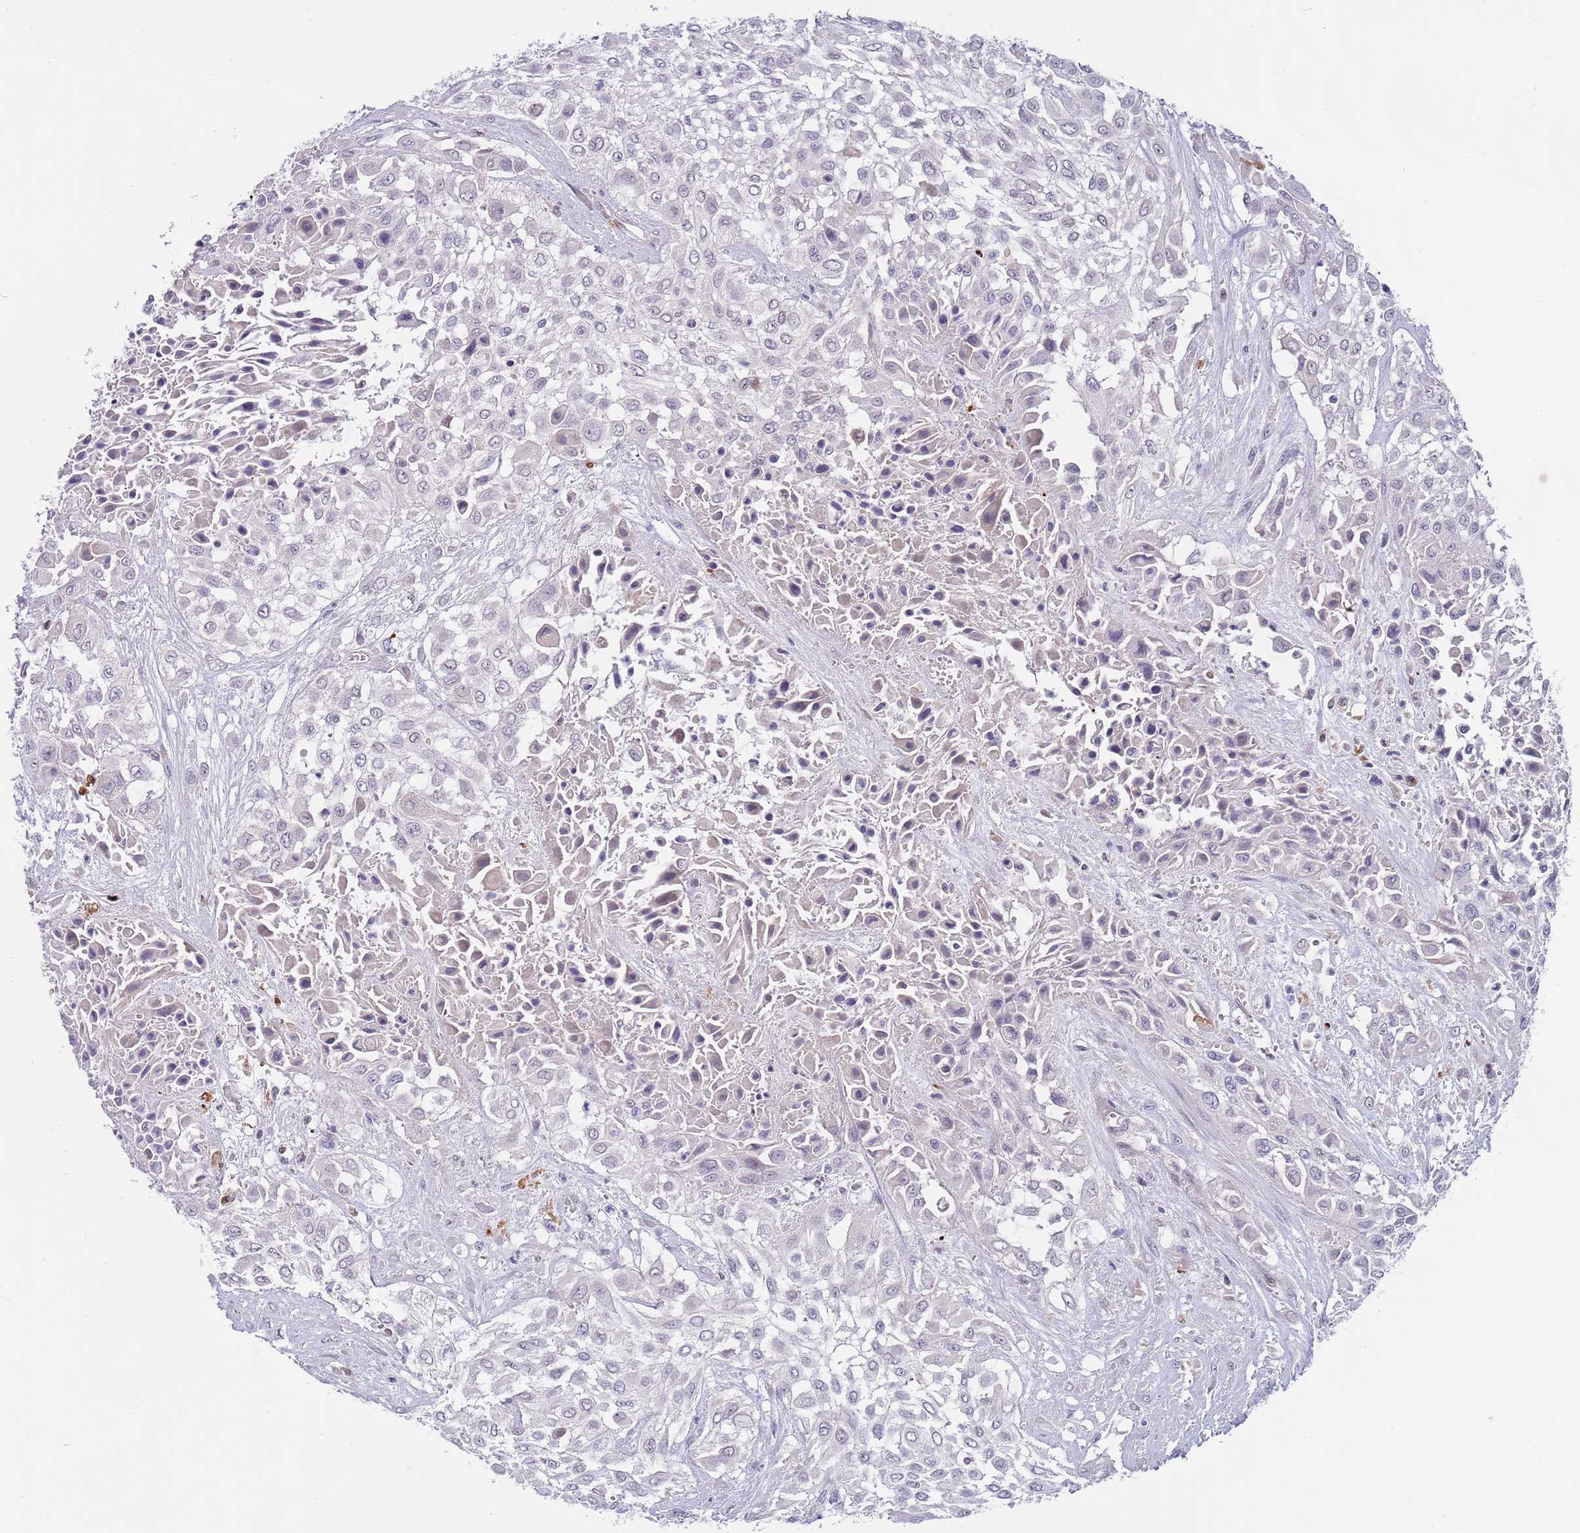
{"staining": {"intensity": "negative", "quantity": "none", "location": "none"}, "tissue": "urothelial cancer", "cell_type": "Tumor cells", "image_type": "cancer", "snomed": [{"axis": "morphology", "description": "Urothelial carcinoma, High grade"}, {"axis": "topography", "description": "Urinary bladder"}], "caption": "This is an immunohistochemistry histopathology image of urothelial cancer. There is no positivity in tumor cells.", "gene": "NLRP6", "patient": {"sex": "male", "age": 57}}